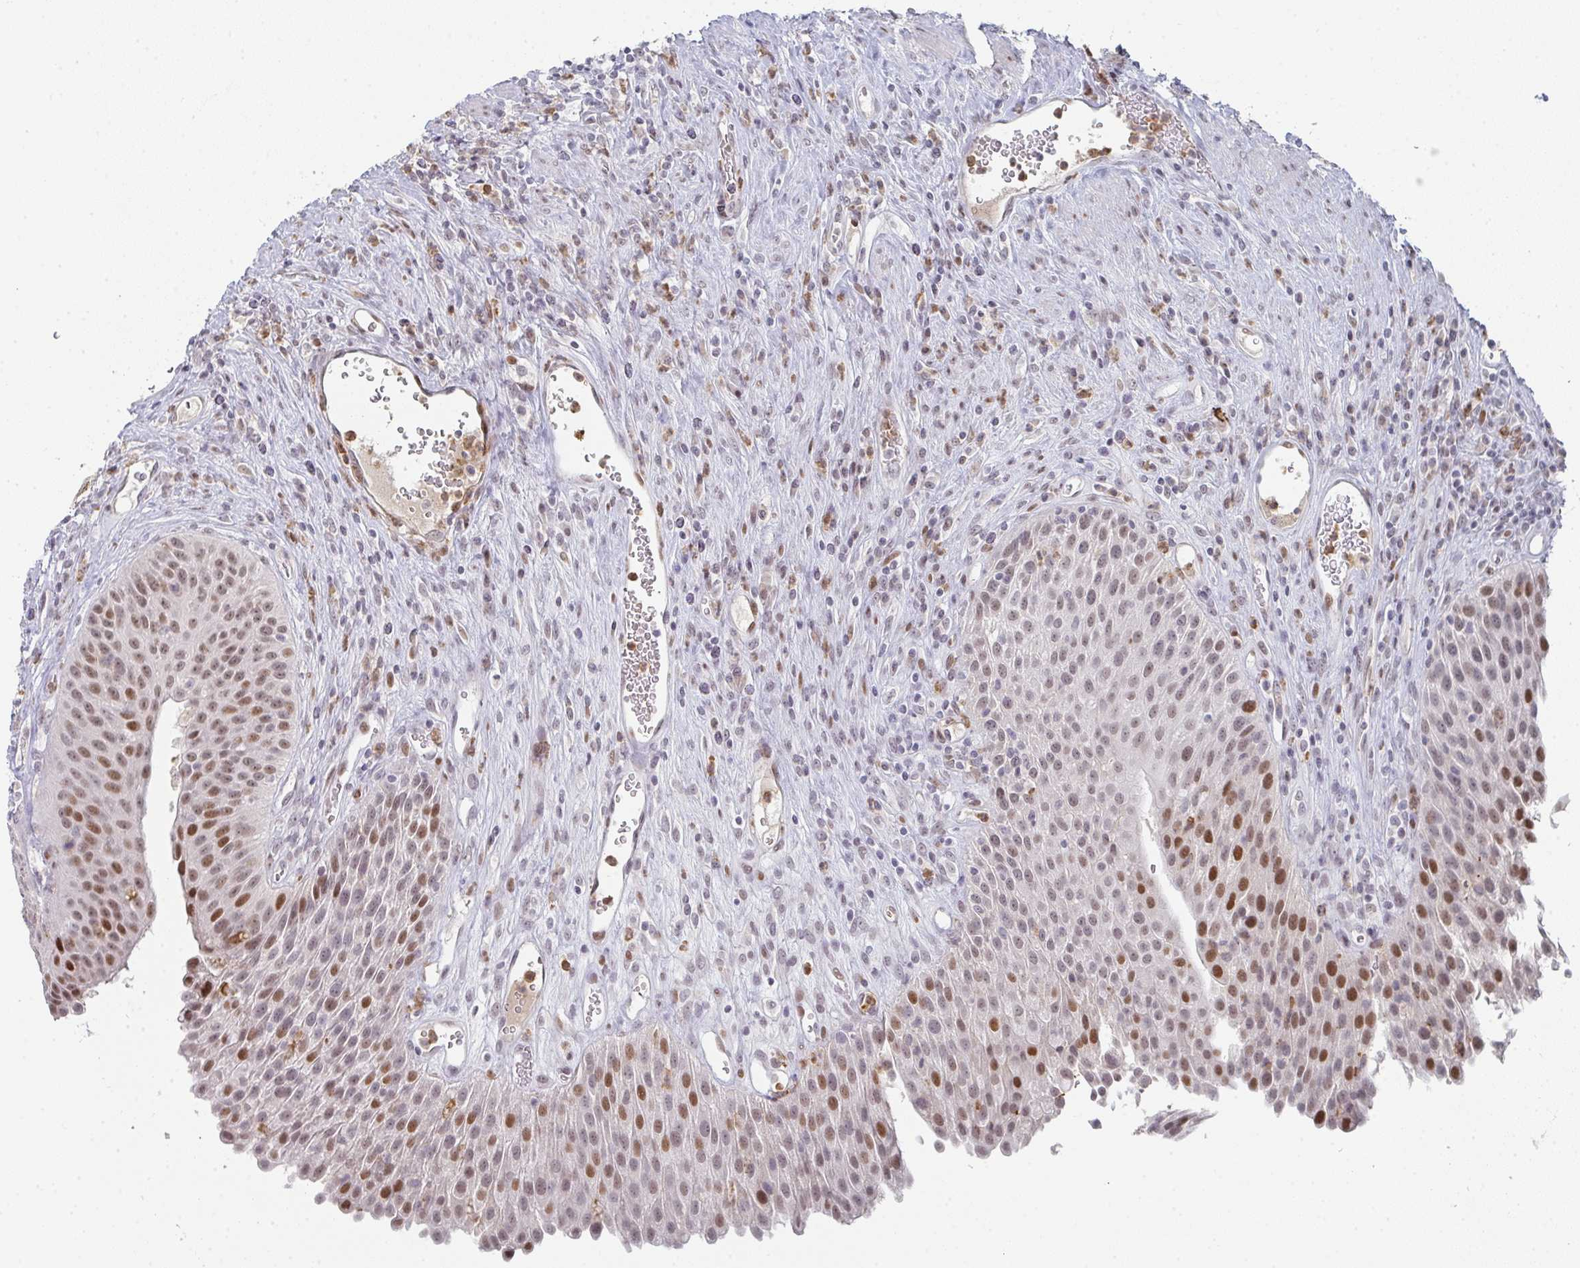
{"staining": {"intensity": "moderate", "quantity": "25%-75%", "location": "nuclear"}, "tissue": "urinary bladder", "cell_type": "Urothelial cells", "image_type": "normal", "snomed": [{"axis": "morphology", "description": "Normal tissue, NOS"}, {"axis": "topography", "description": "Urinary bladder"}], "caption": "Normal urinary bladder exhibits moderate nuclear expression in about 25%-75% of urothelial cells, visualized by immunohistochemistry.", "gene": "LIN54", "patient": {"sex": "female", "age": 56}}